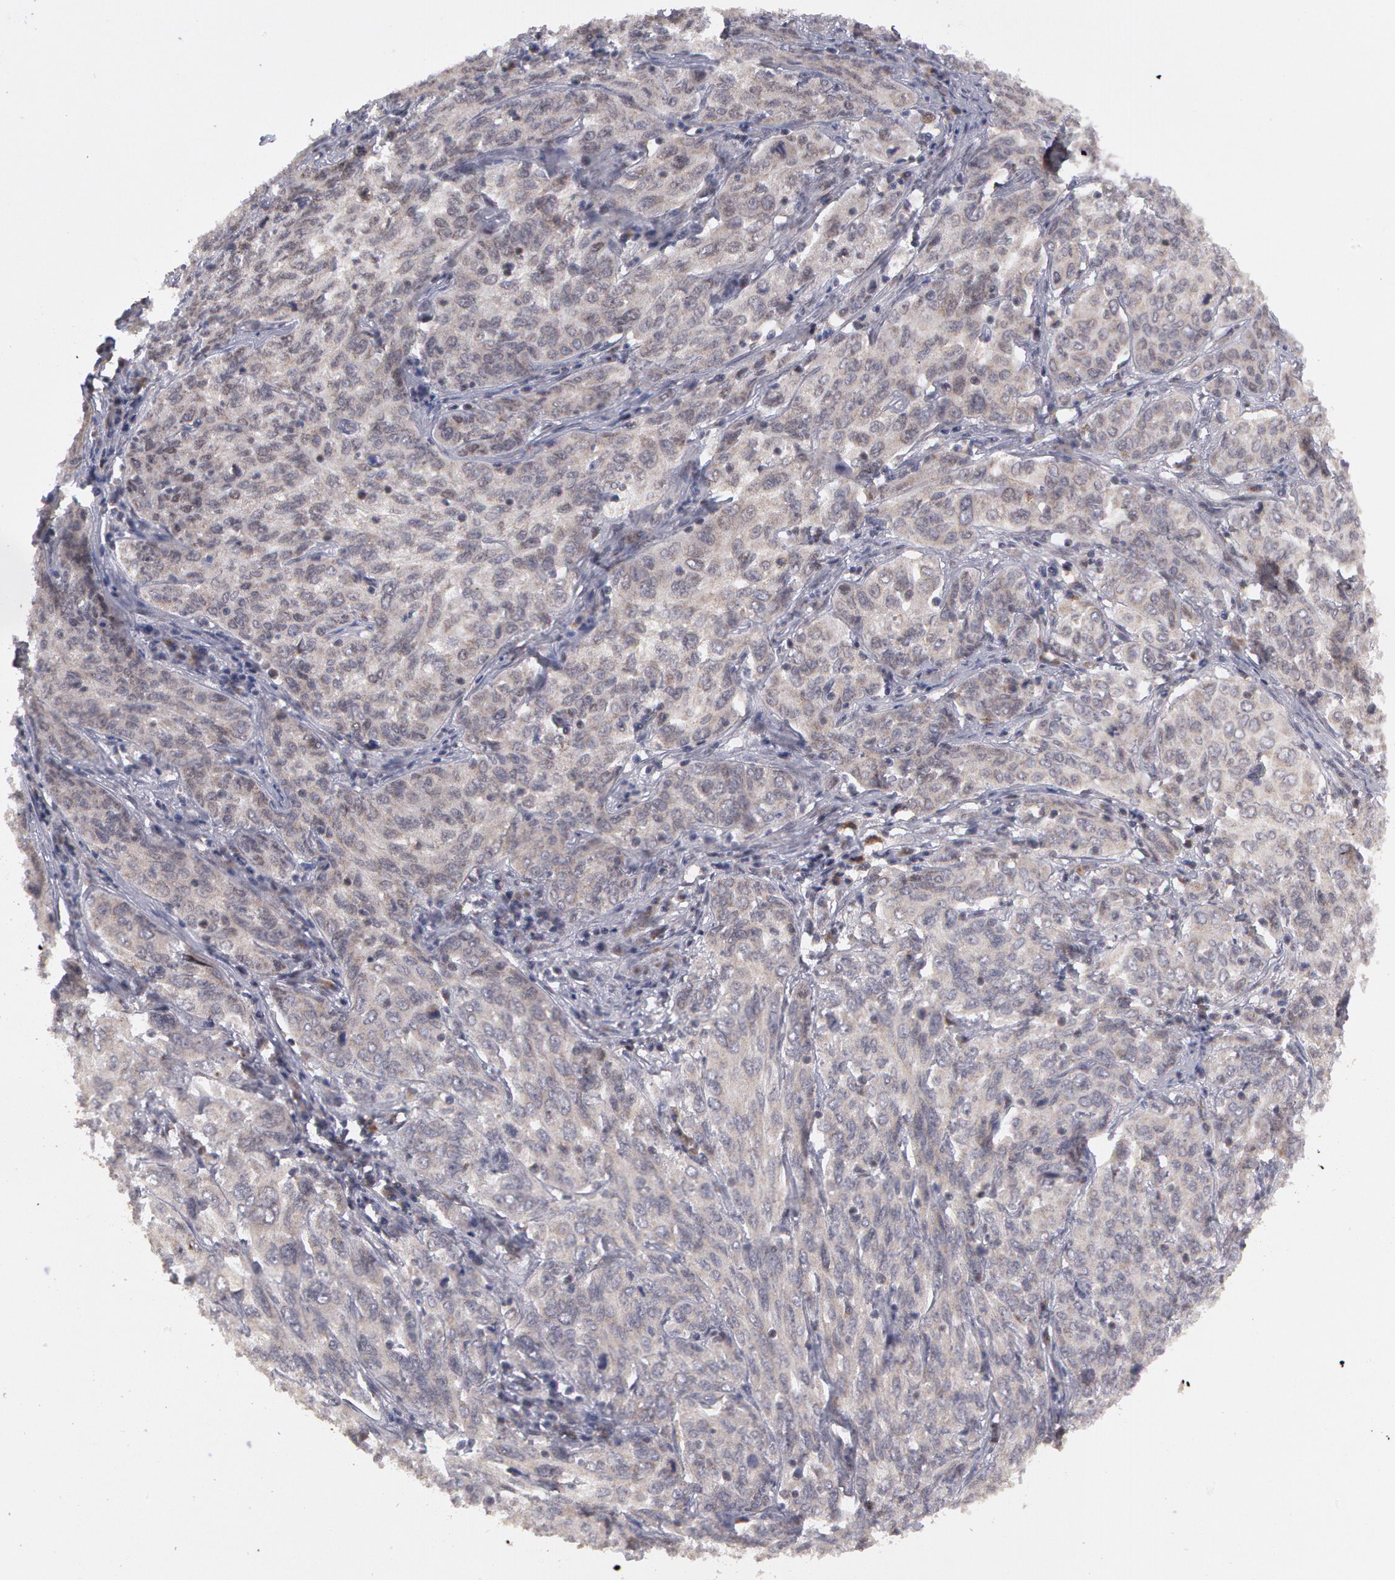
{"staining": {"intensity": "negative", "quantity": "none", "location": "none"}, "tissue": "cervical cancer", "cell_type": "Tumor cells", "image_type": "cancer", "snomed": [{"axis": "morphology", "description": "Squamous cell carcinoma, NOS"}, {"axis": "topography", "description": "Cervix"}], "caption": "Protein analysis of cervical cancer (squamous cell carcinoma) displays no significant staining in tumor cells.", "gene": "STX5", "patient": {"sex": "female", "age": 38}}